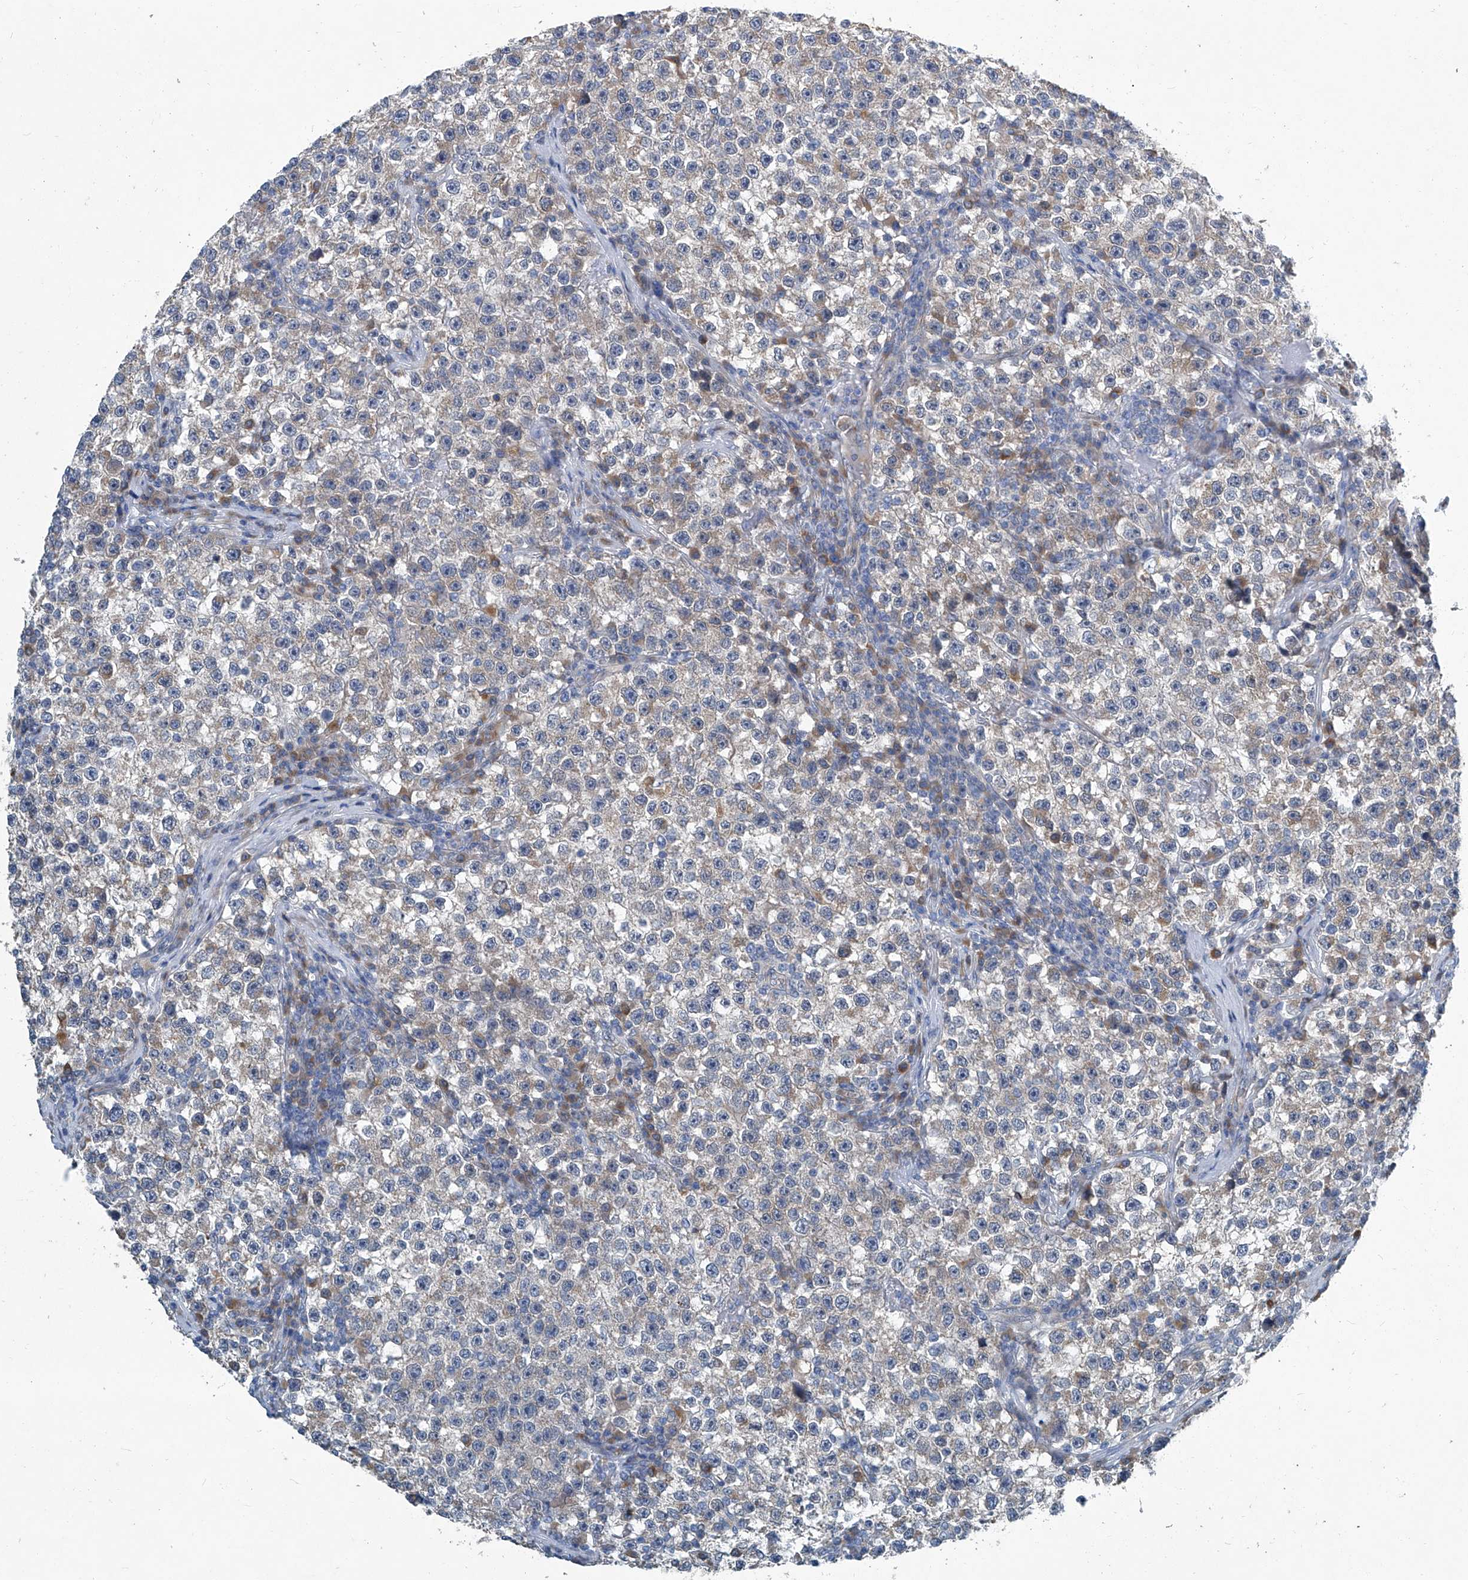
{"staining": {"intensity": "moderate", "quantity": "25%-75%", "location": "cytoplasmic/membranous"}, "tissue": "testis cancer", "cell_type": "Tumor cells", "image_type": "cancer", "snomed": [{"axis": "morphology", "description": "Seminoma, NOS"}, {"axis": "topography", "description": "Testis"}], "caption": "Immunohistochemical staining of testis cancer shows medium levels of moderate cytoplasmic/membranous expression in approximately 25%-75% of tumor cells.", "gene": "SLC26A11", "patient": {"sex": "male", "age": 22}}